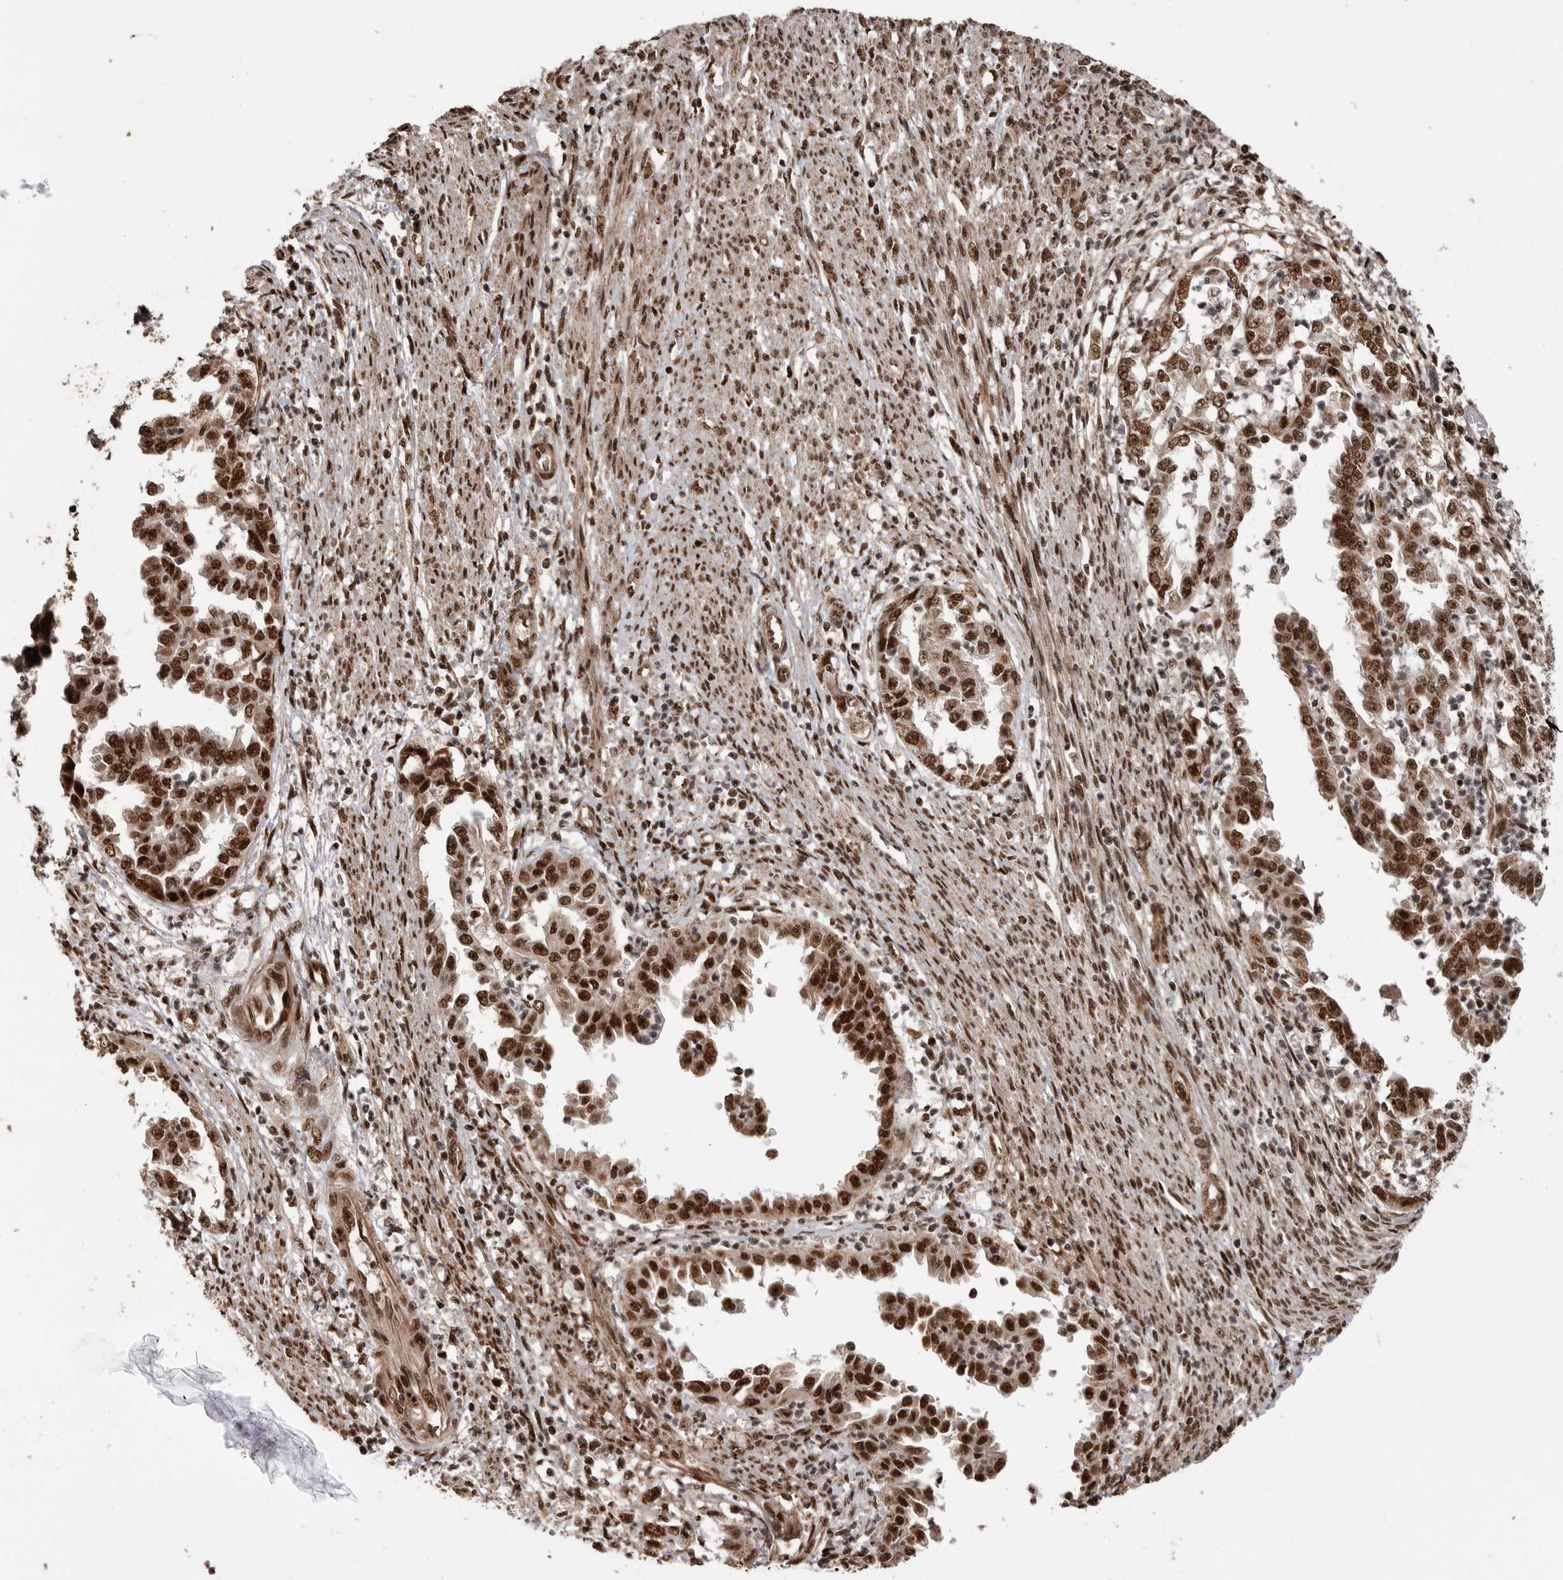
{"staining": {"intensity": "strong", "quantity": ">75%", "location": "nuclear"}, "tissue": "endometrial cancer", "cell_type": "Tumor cells", "image_type": "cancer", "snomed": [{"axis": "morphology", "description": "Adenocarcinoma, NOS"}, {"axis": "topography", "description": "Endometrium"}], "caption": "A brown stain labels strong nuclear staining of a protein in endometrial adenocarcinoma tumor cells.", "gene": "PPP1R8", "patient": {"sex": "female", "age": 85}}